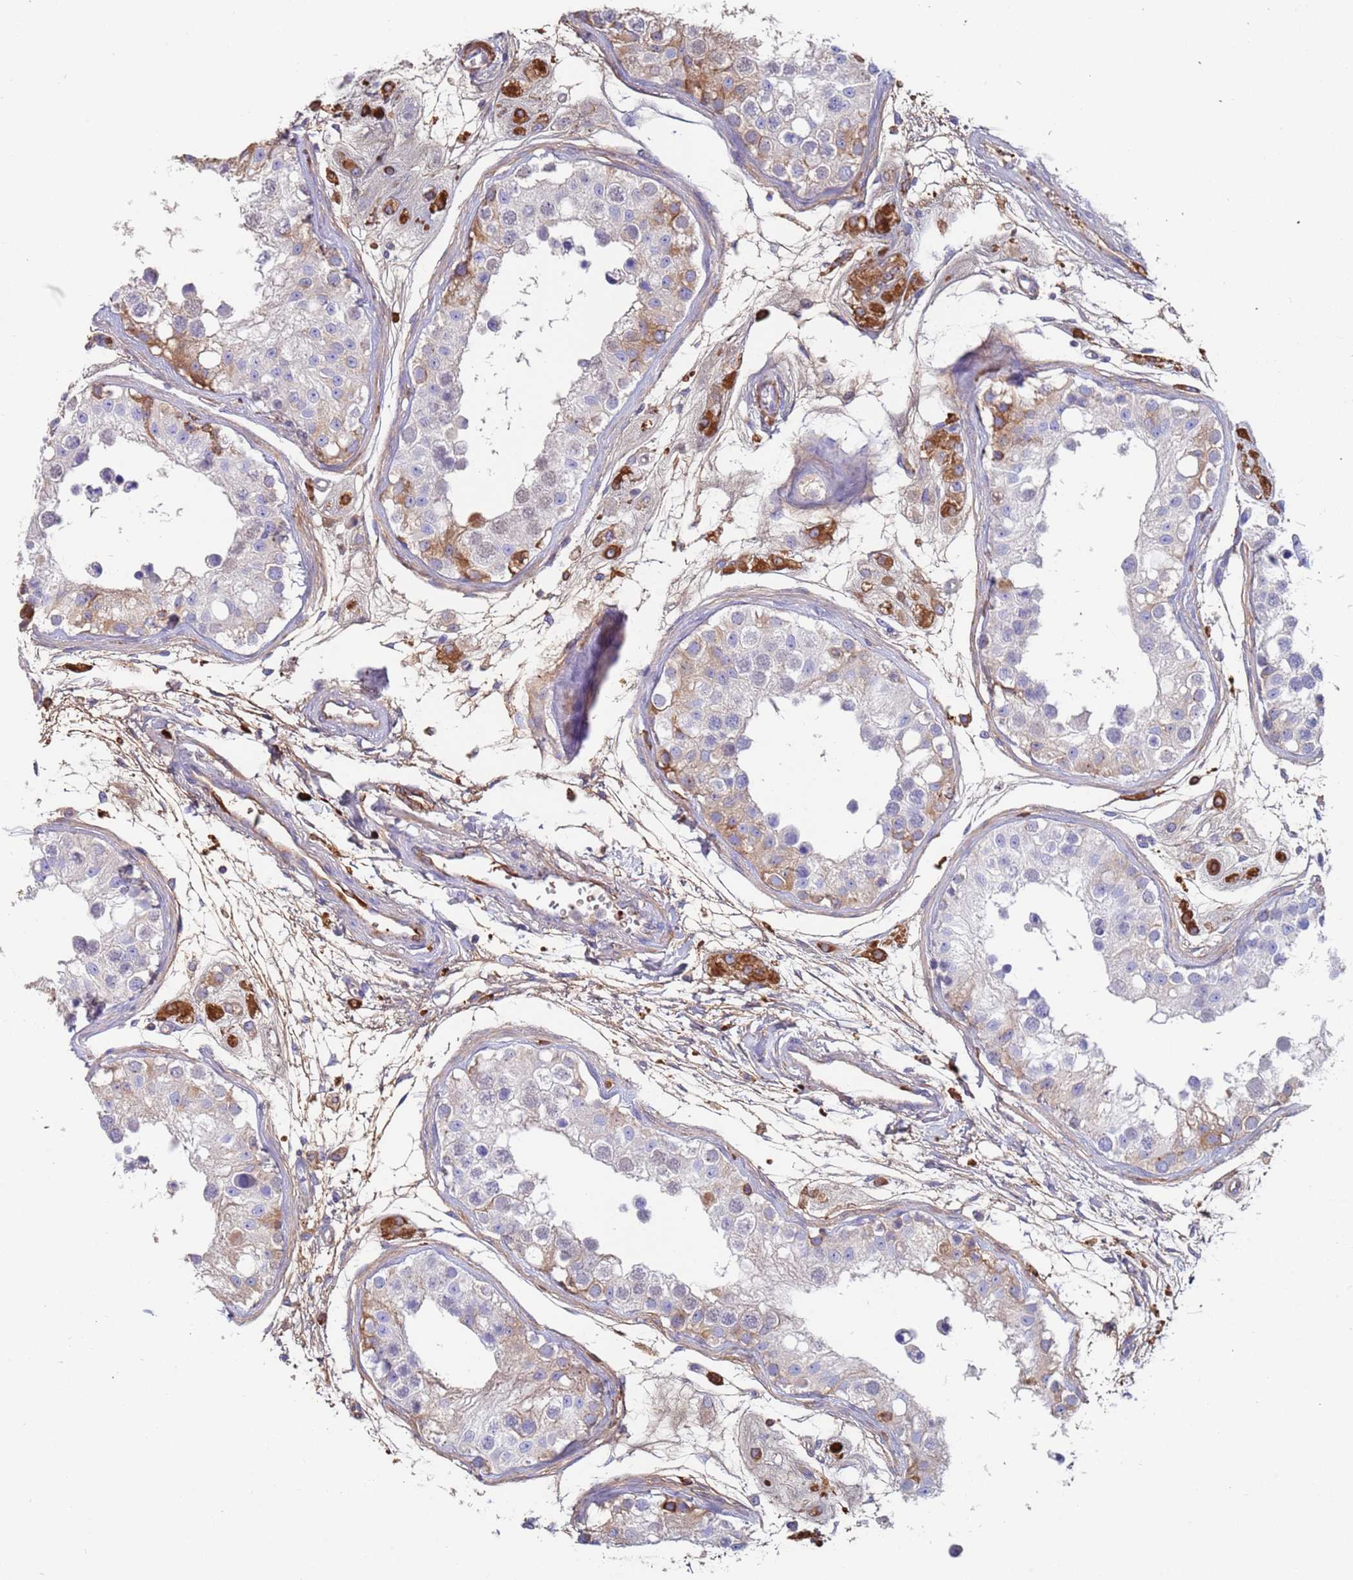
{"staining": {"intensity": "negative", "quantity": "none", "location": "none"}, "tissue": "testis", "cell_type": "Cells in seminiferous ducts", "image_type": "normal", "snomed": [{"axis": "morphology", "description": "Normal tissue, NOS"}, {"axis": "morphology", "description": "Adenocarcinoma, metastatic, NOS"}, {"axis": "topography", "description": "Testis"}], "caption": "Testis stained for a protein using immunohistochemistry displays no expression cells in seminiferous ducts.", "gene": "CYSLTR2", "patient": {"sex": "male", "age": 26}}